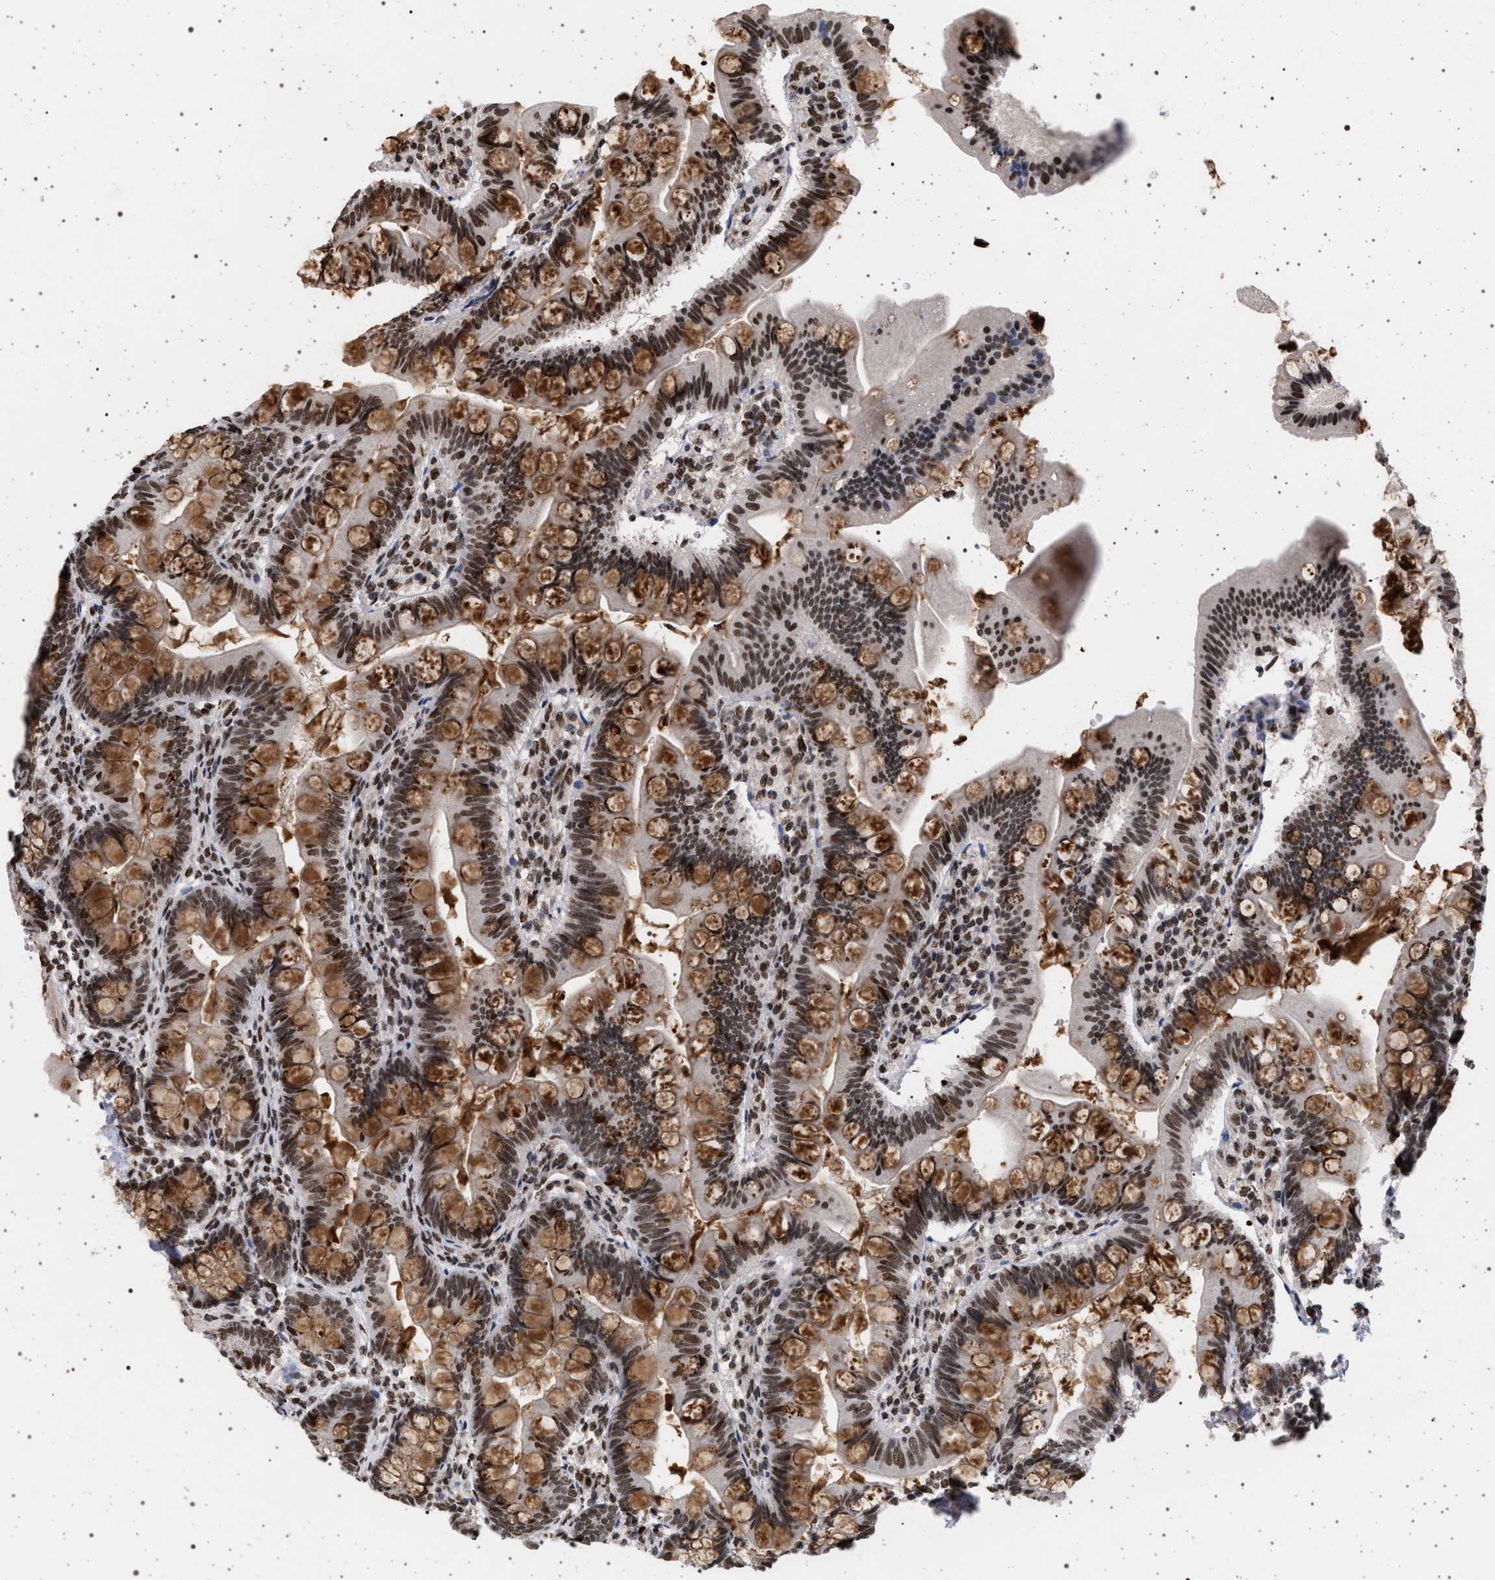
{"staining": {"intensity": "moderate", "quantity": ">75%", "location": "cytoplasmic/membranous,nuclear"}, "tissue": "small intestine", "cell_type": "Glandular cells", "image_type": "normal", "snomed": [{"axis": "morphology", "description": "Normal tissue, NOS"}, {"axis": "topography", "description": "Small intestine"}], "caption": "Immunohistochemistry (IHC) of benign human small intestine shows medium levels of moderate cytoplasmic/membranous,nuclear staining in about >75% of glandular cells.", "gene": "PHF12", "patient": {"sex": "male", "age": 7}}